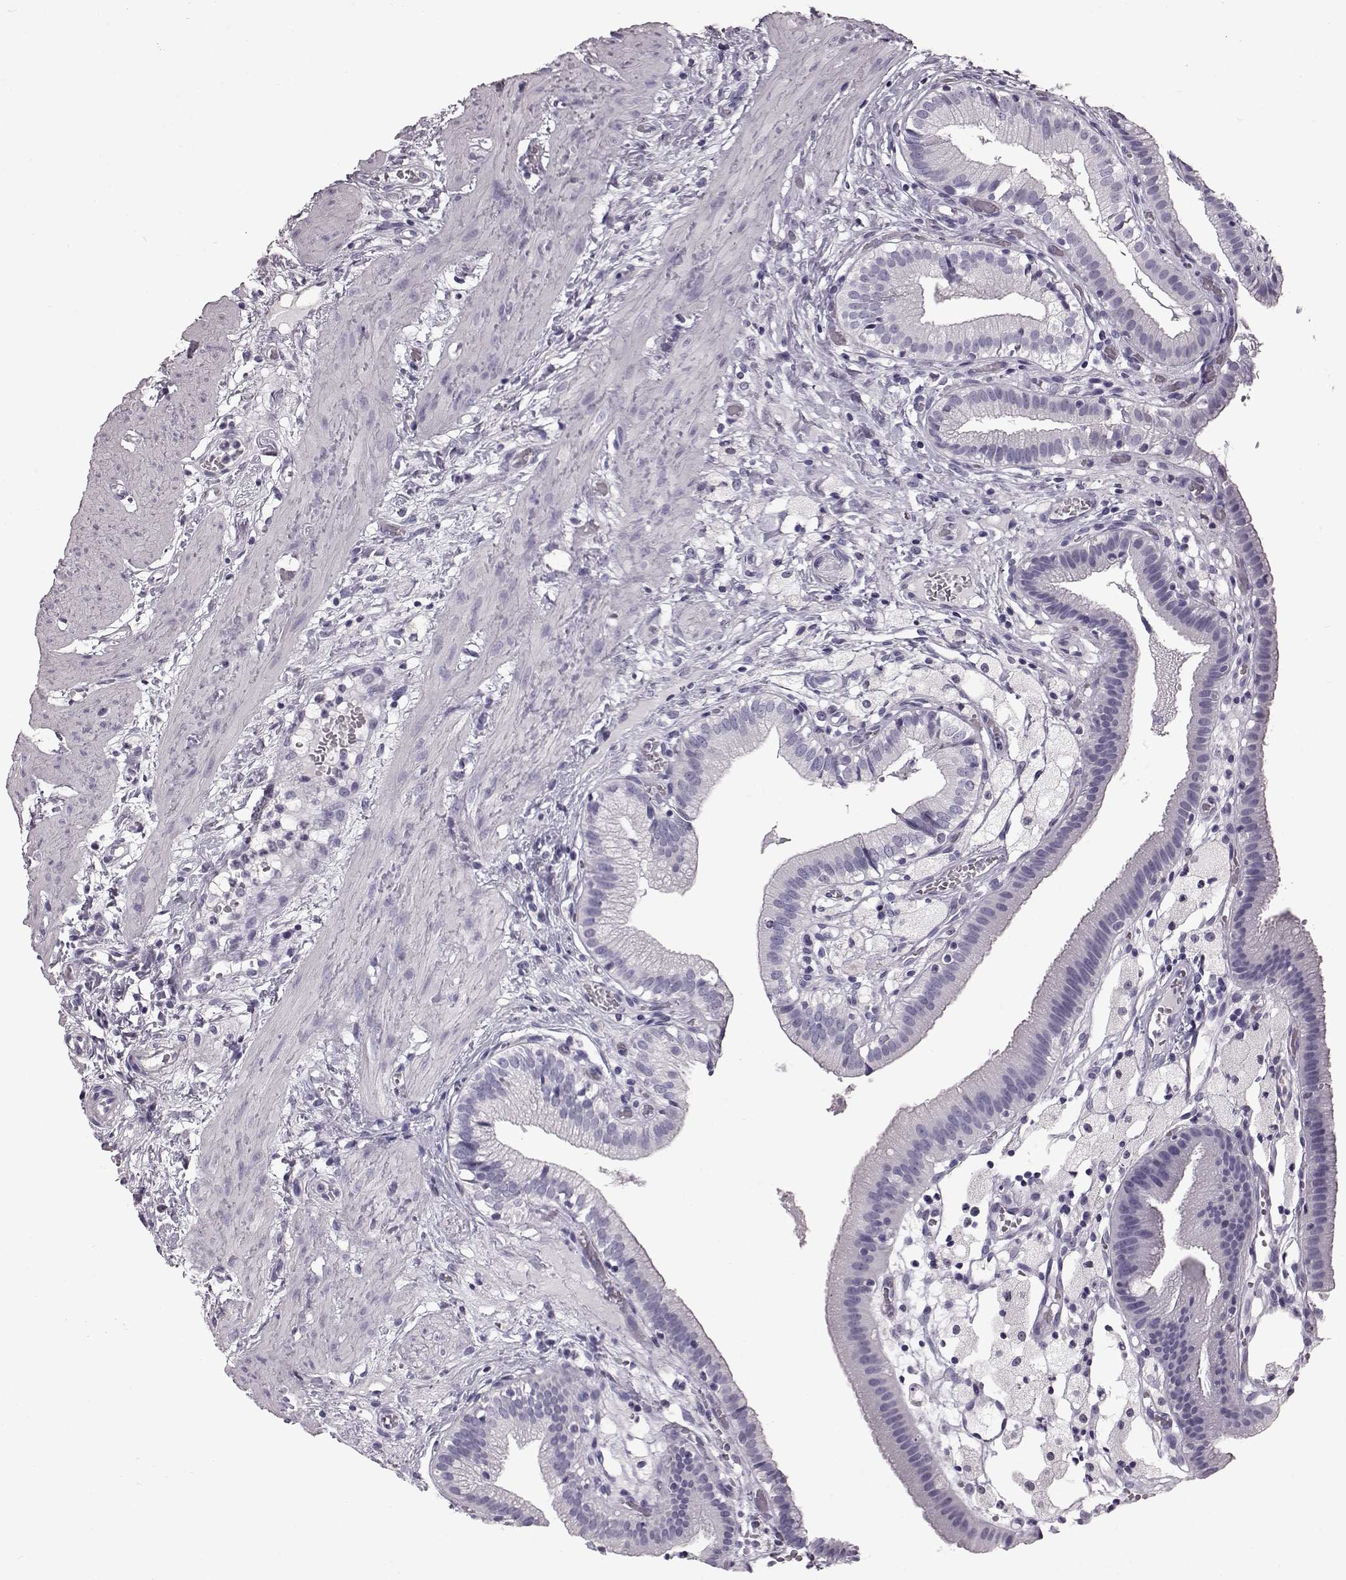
{"staining": {"intensity": "negative", "quantity": "none", "location": "none"}, "tissue": "gallbladder", "cell_type": "Glandular cells", "image_type": "normal", "snomed": [{"axis": "morphology", "description": "Normal tissue, NOS"}, {"axis": "topography", "description": "Gallbladder"}], "caption": "Glandular cells show no significant protein expression in normal gallbladder.", "gene": "TCHHL1", "patient": {"sex": "female", "age": 24}}